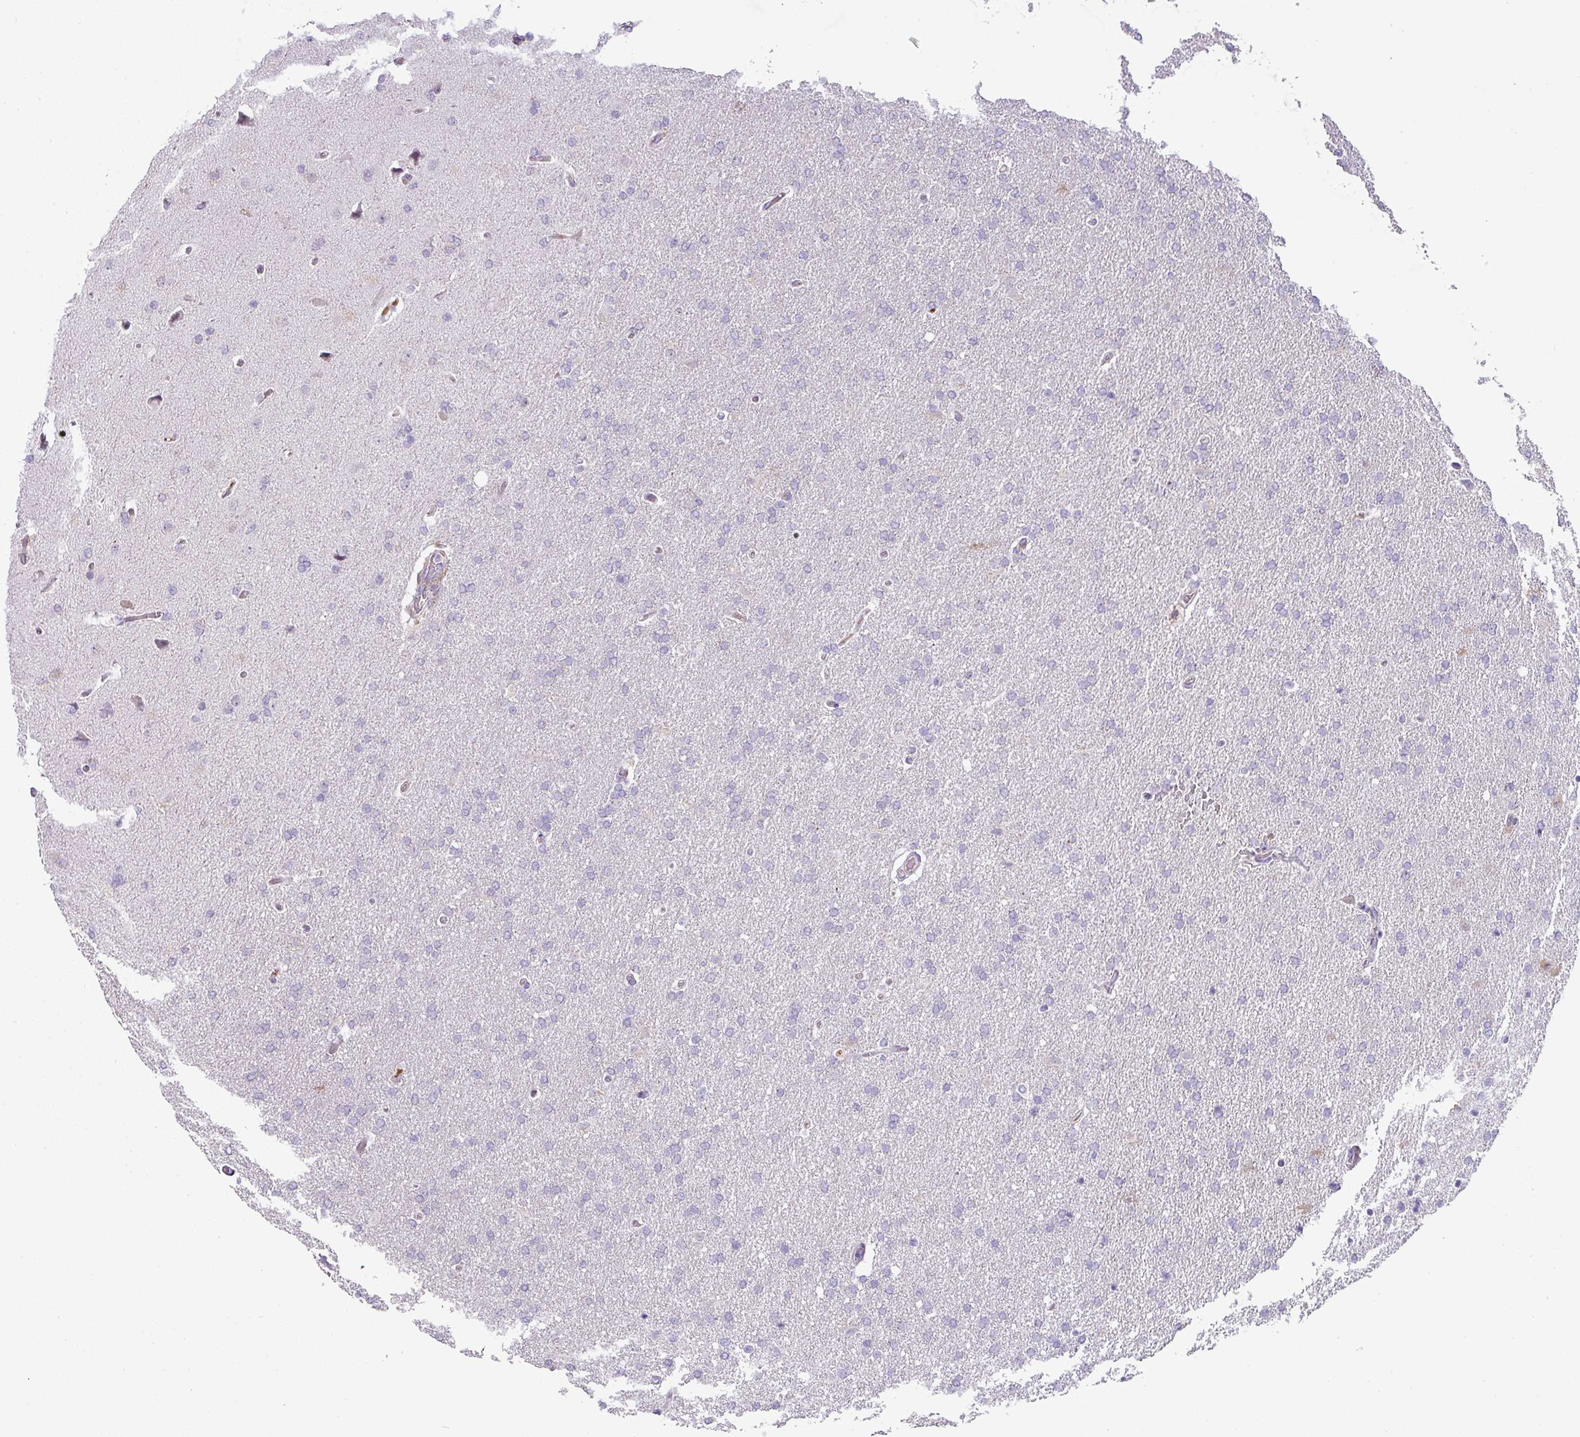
{"staining": {"intensity": "negative", "quantity": "none", "location": "none"}, "tissue": "glioma", "cell_type": "Tumor cells", "image_type": "cancer", "snomed": [{"axis": "morphology", "description": "Glioma, malignant, High grade"}, {"axis": "topography", "description": "Brain"}], "caption": "Immunohistochemical staining of glioma shows no significant expression in tumor cells.", "gene": "FGF17", "patient": {"sex": "male", "age": 72}}